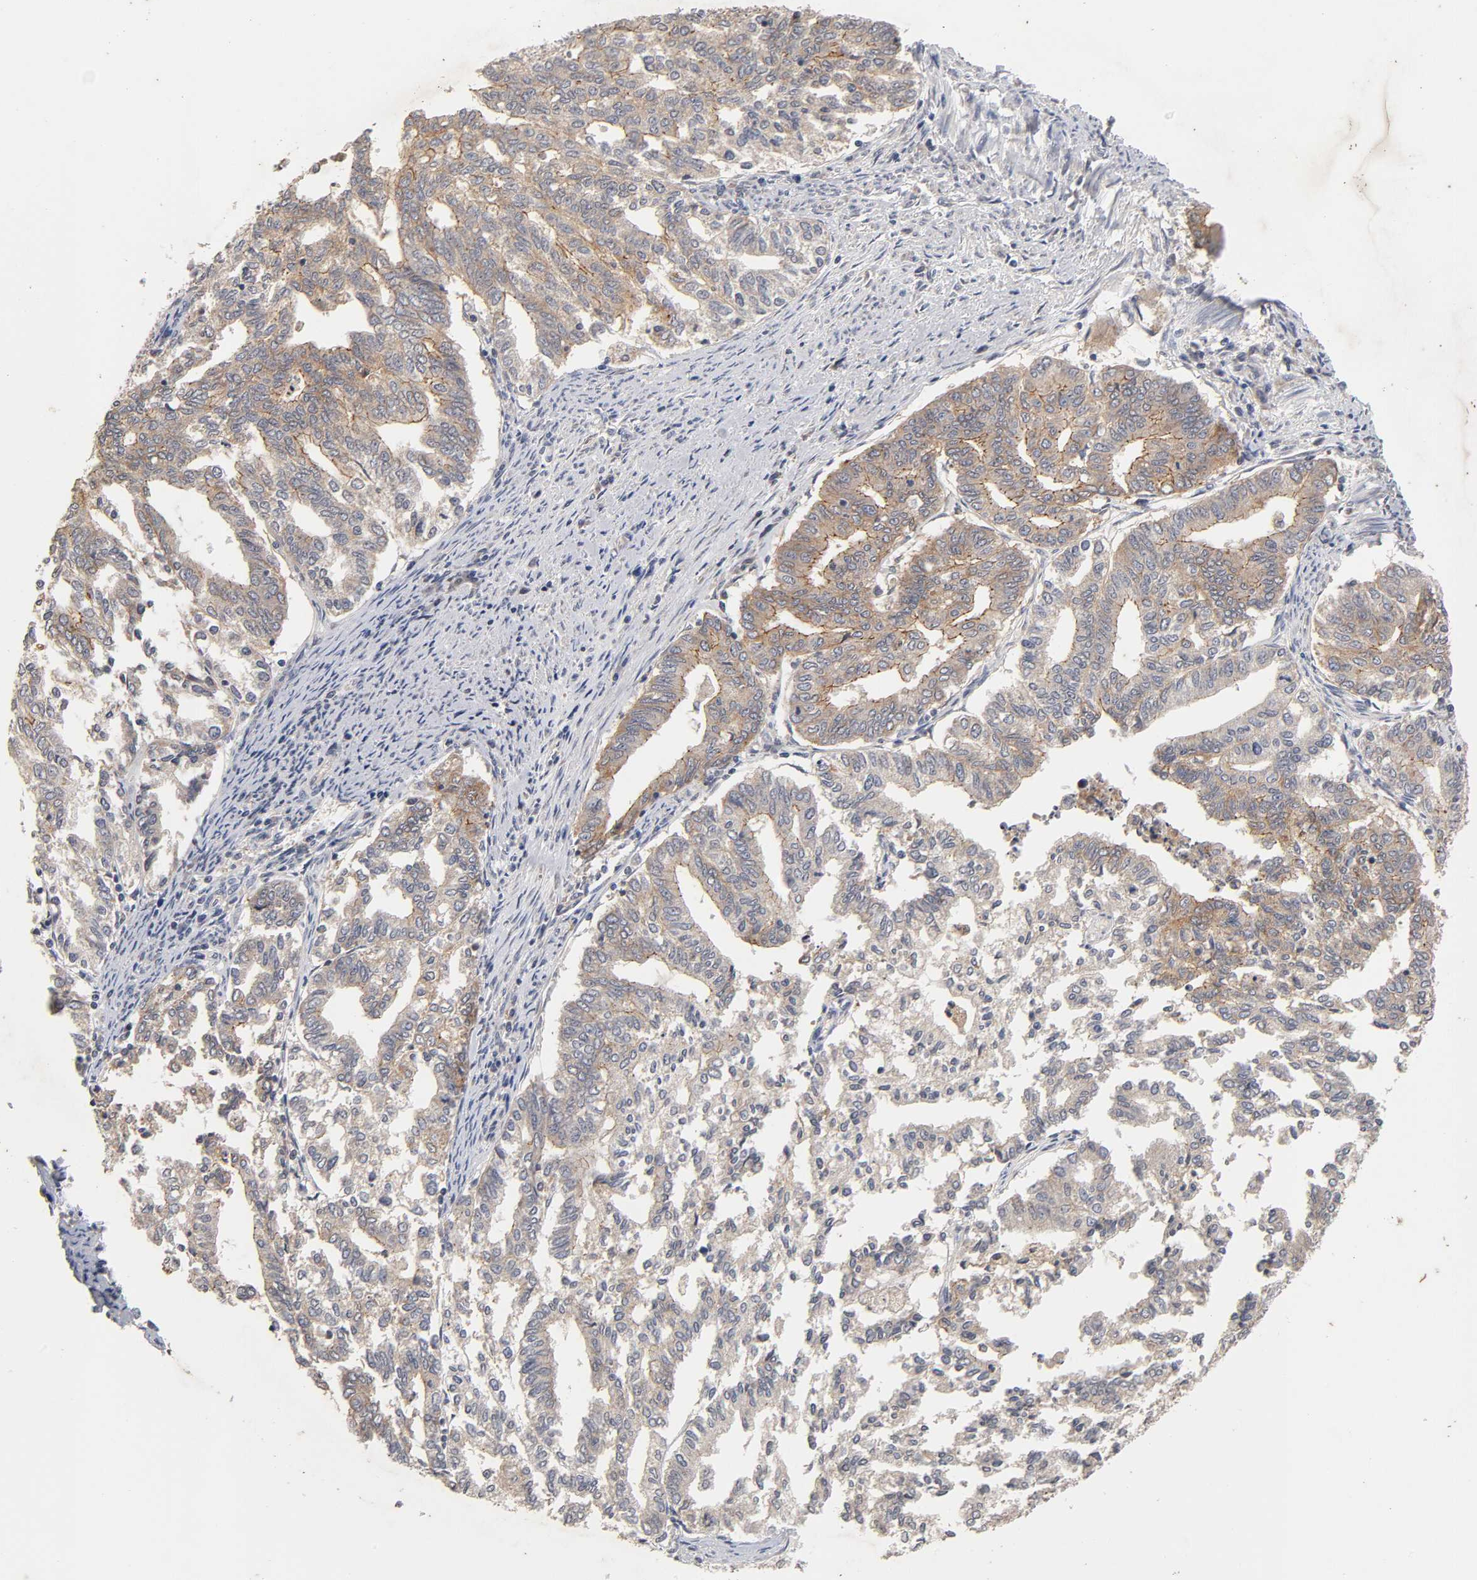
{"staining": {"intensity": "moderate", "quantity": ">75%", "location": "cytoplasmic/membranous"}, "tissue": "endometrial cancer", "cell_type": "Tumor cells", "image_type": "cancer", "snomed": [{"axis": "morphology", "description": "Adenocarcinoma, NOS"}, {"axis": "topography", "description": "Endometrium"}], "caption": "A histopathology image showing moderate cytoplasmic/membranous staining in approximately >75% of tumor cells in endometrial adenocarcinoma, as visualized by brown immunohistochemical staining.", "gene": "CXADR", "patient": {"sex": "female", "age": 79}}